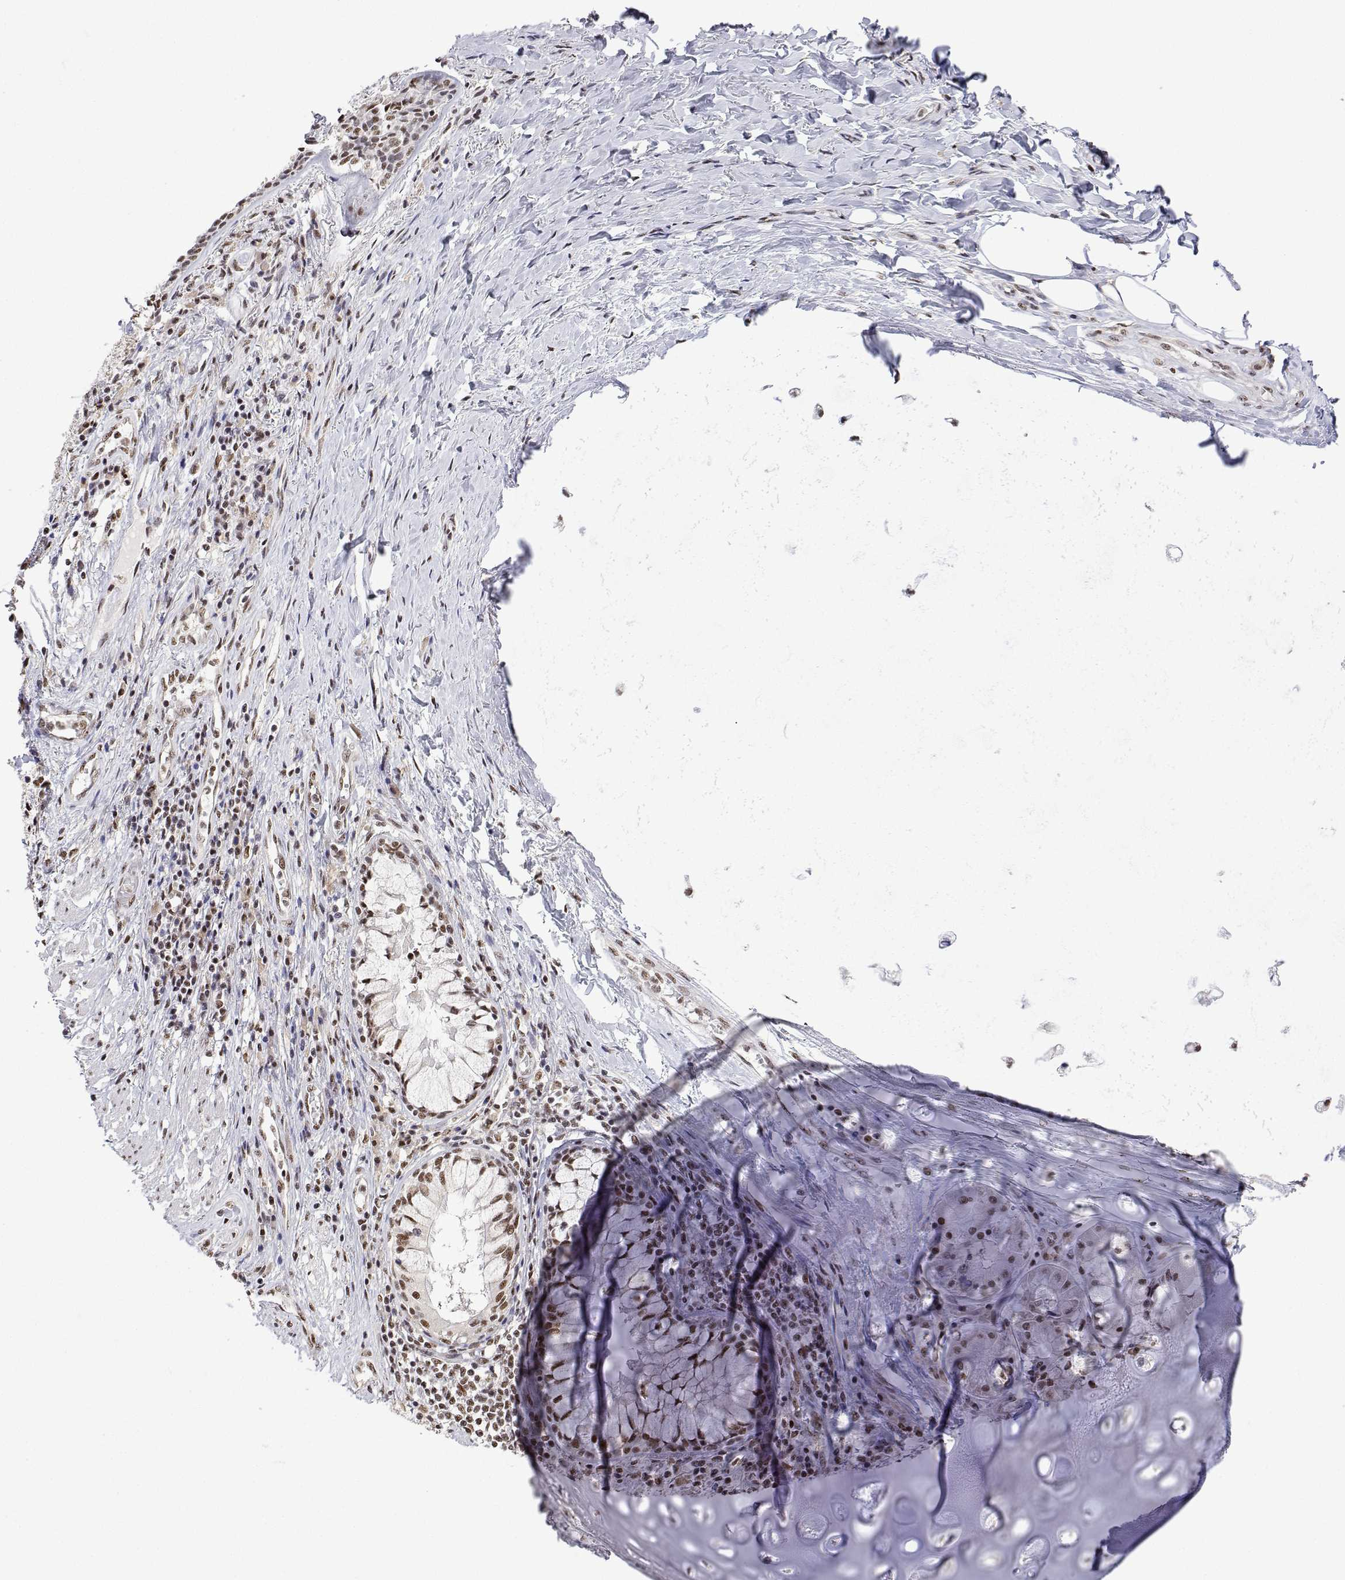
{"staining": {"intensity": "negative", "quantity": "none", "location": "none"}, "tissue": "adipose tissue", "cell_type": "Adipocytes", "image_type": "normal", "snomed": [{"axis": "morphology", "description": "Normal tissue, NOS"}, {"axis": "topography", "description": "Cartilage tissue"}, {"axis": "topography", "description": "Bronchus"}], "caption": "Immunohistochemistry image of unremarkable adipose tissue stained for a protein (brown), which demonstrates no expression in adipocytes.", "gene": "ADAR", "patient": {"sex": "male", "age": 64}}